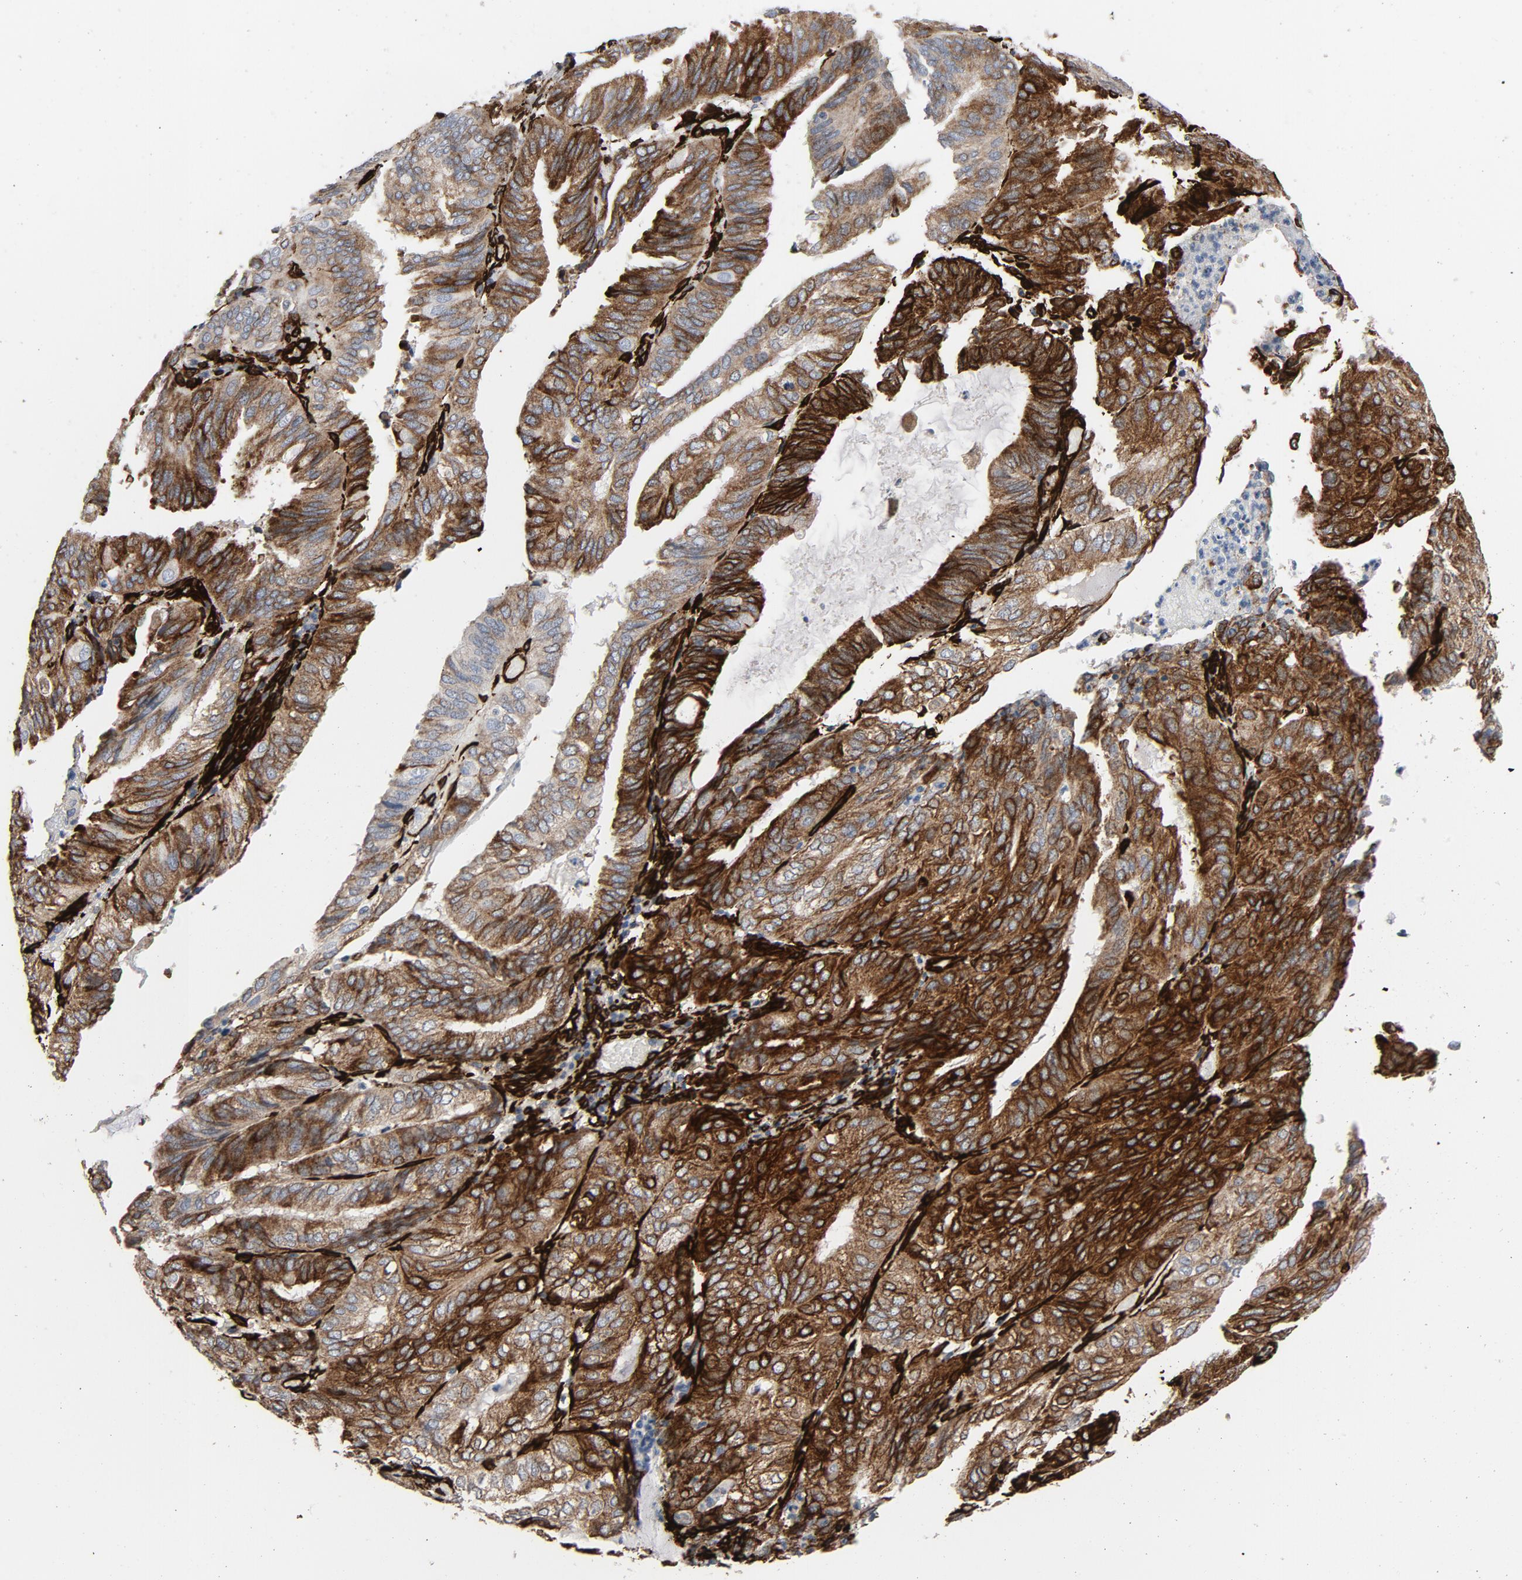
{"staining": {"intensity": "strong", "quantity": ">75%", "location": "cytoplasmic/membranous"}, "tissue": "endometrial cancer", "cell_type": "Tumor cells", "image_type": "cancer", "snomed": [{"axis": "morphology", "description": "Adenocarcinoma, NOS"}, {"axis": "topography", "description": "Endometrium"}], "caption": "Brown immunohistochemical staining in endometrial cancer (adenocarcinoma) displays strong cytoplasmic/membranous positivity in about >75% of tumor cells. The staining was performed using DAB to visualize the protein expression in brown, while the nuclei were stained in blue with hematoxylin (Magnification: 20x).", "gene": "SERPINH1", "patient": {"sex": "female", "age": 66}}